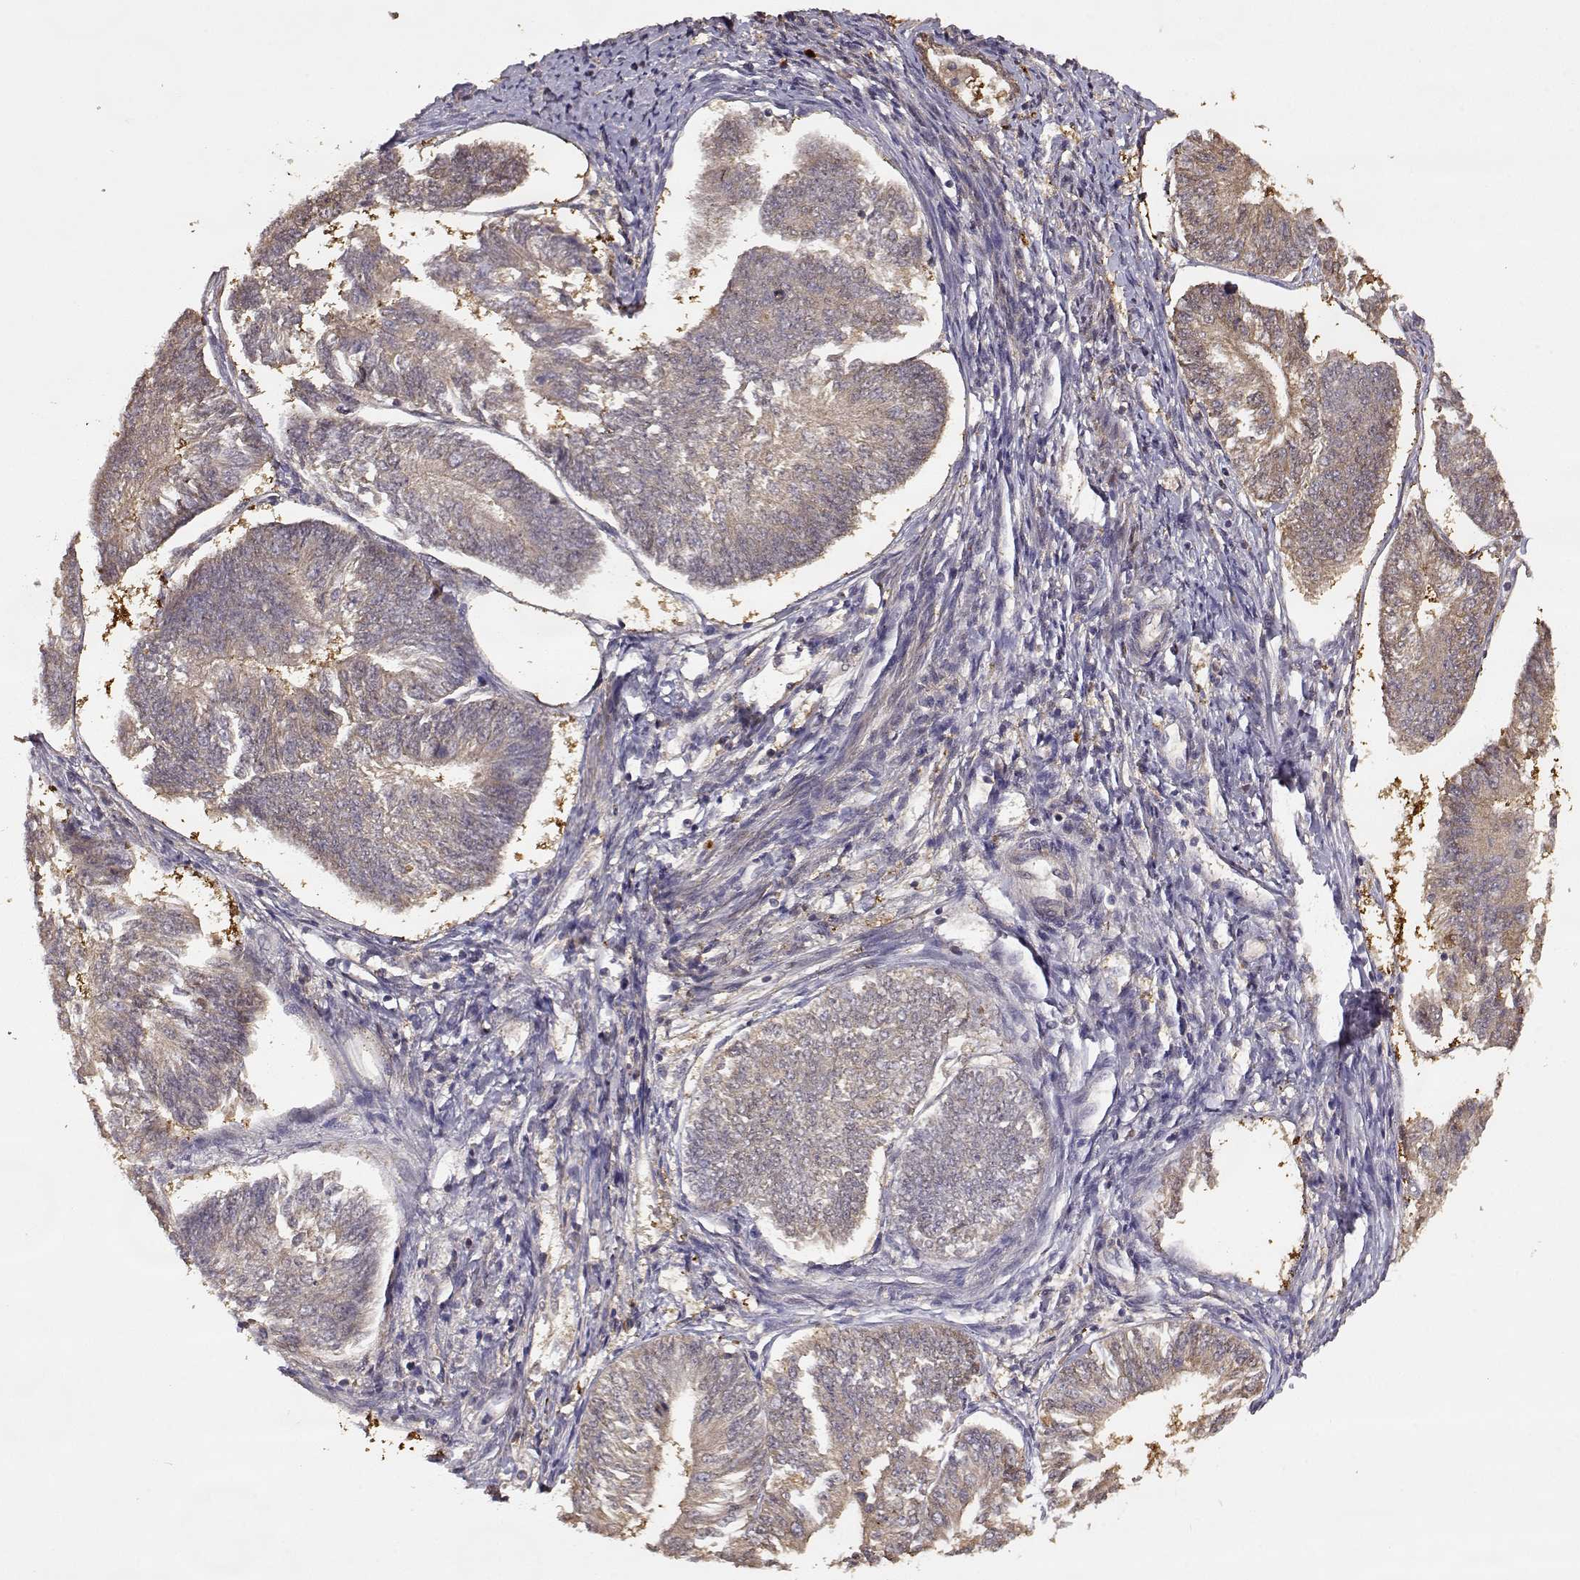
{"staining": {"intensity": "weak", "quantity": ">75%", "location": "cytoplasmic/membranous"}, "tissue": "endometrial cancer", "cell_type": "Tumor cells", "image_type": "cancer", "snomed": [{"axis": "morphology", "description": "Adenocarcinoma, NOS"}, {"axis": "topography", "description": "Endometrium"}], "caption": "The photomicrograph demonstrates immunohistochemical staining of endometrial adenocarcinoma. There is weak cytoplasmic/membranous staining is identified in about >75% of tumor cells.", "gene": "CRIM1", "patient": {"sex": "female", "age": 58}}